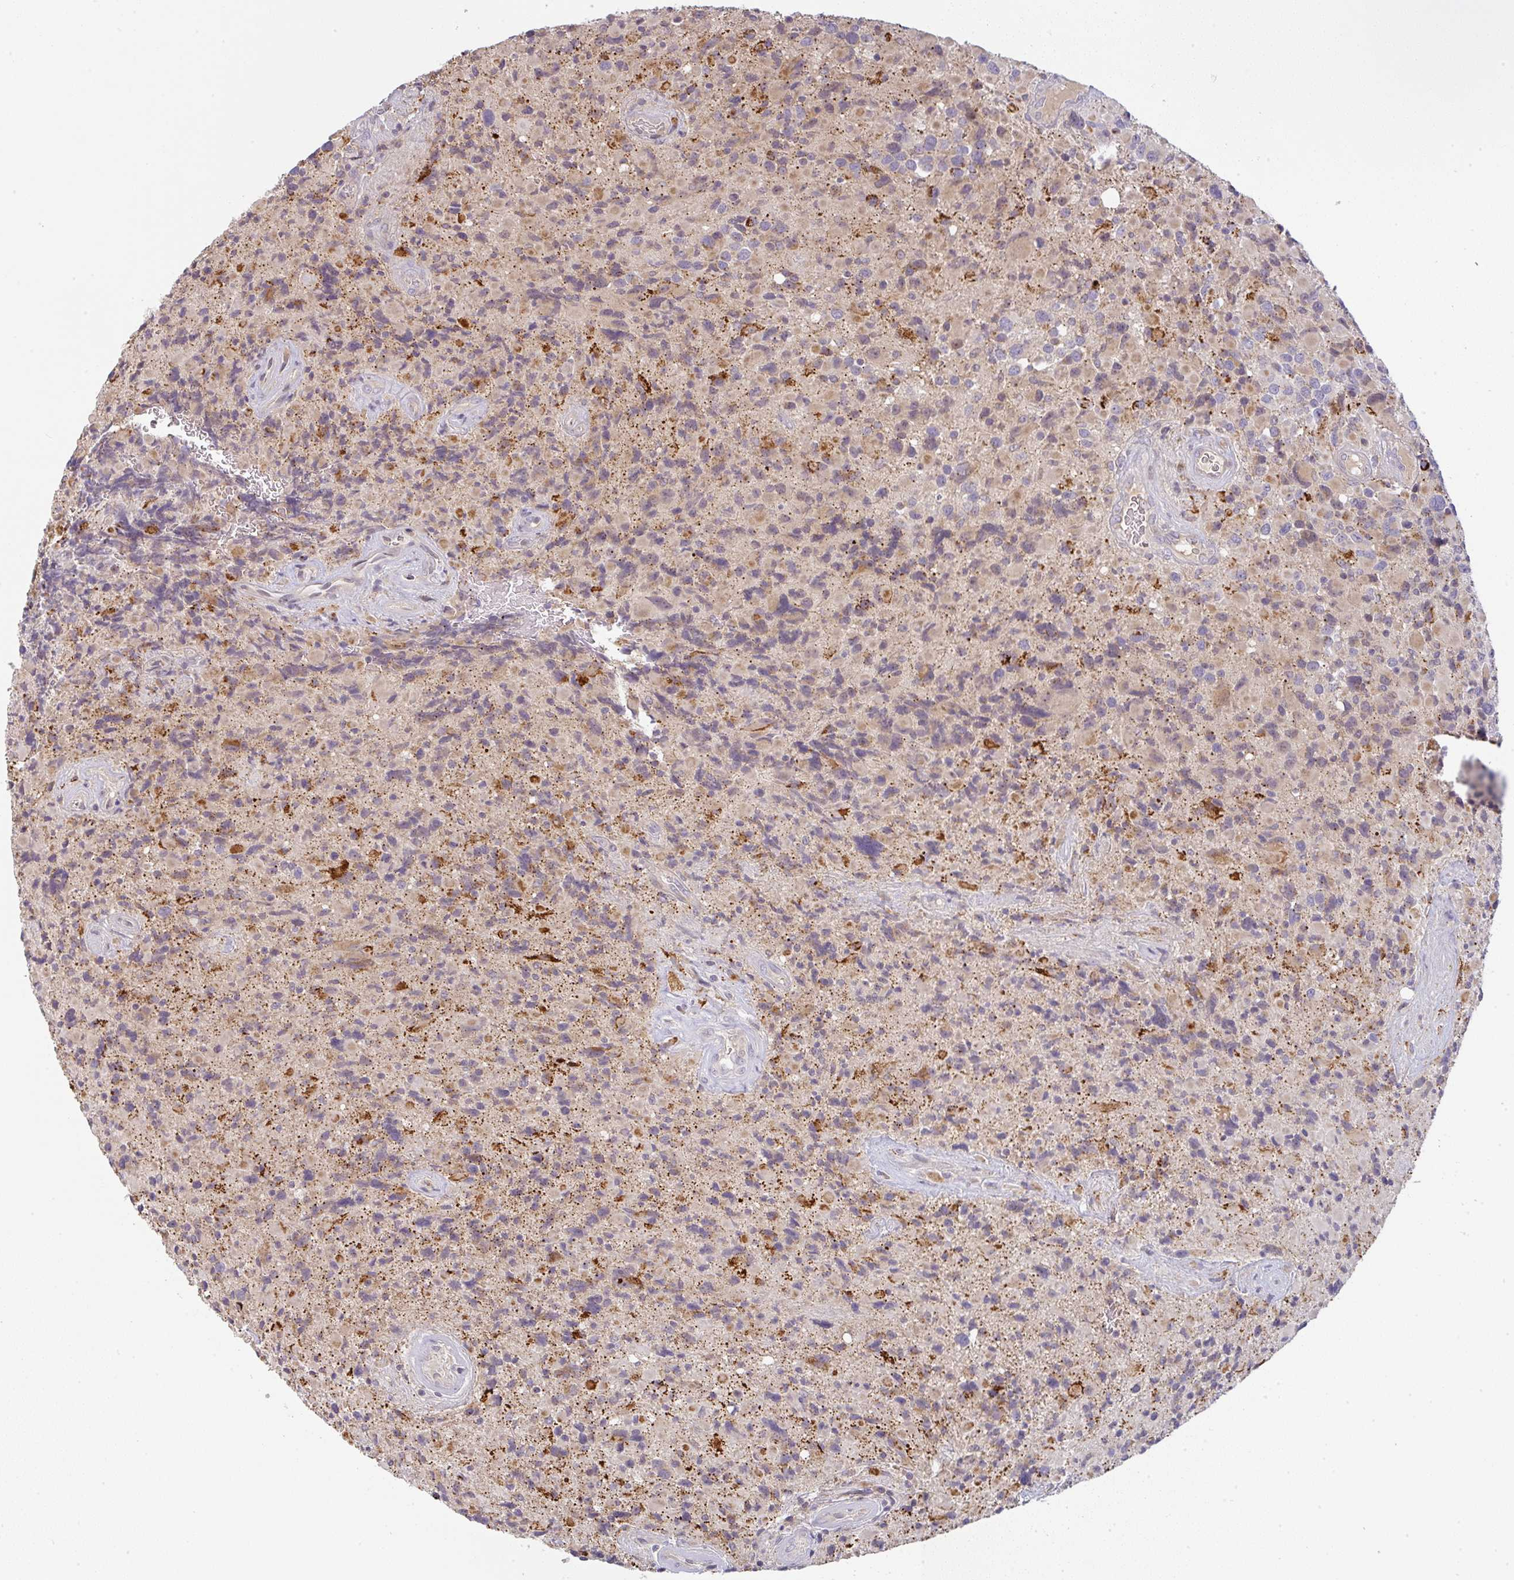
{"staining": {"intensity": "moderate", "quantity": "<25%", "location": "cytoplasmic/membranous"}, "tissue": "glioma", "cell_type": "Tumor cells", "image_type": "cancer", "snomed": [{"axis": "morphology", "description": "Glioma, malignant, High grade"}, {"axis": "topography", "description": "Brain"}], "caption": "Human malignant glioma (high-grade) stained with a protein marker shows moderate staining in tumor cells.", "gene": "MOB1A", "patient": {"sex": "female", "age": 40}}